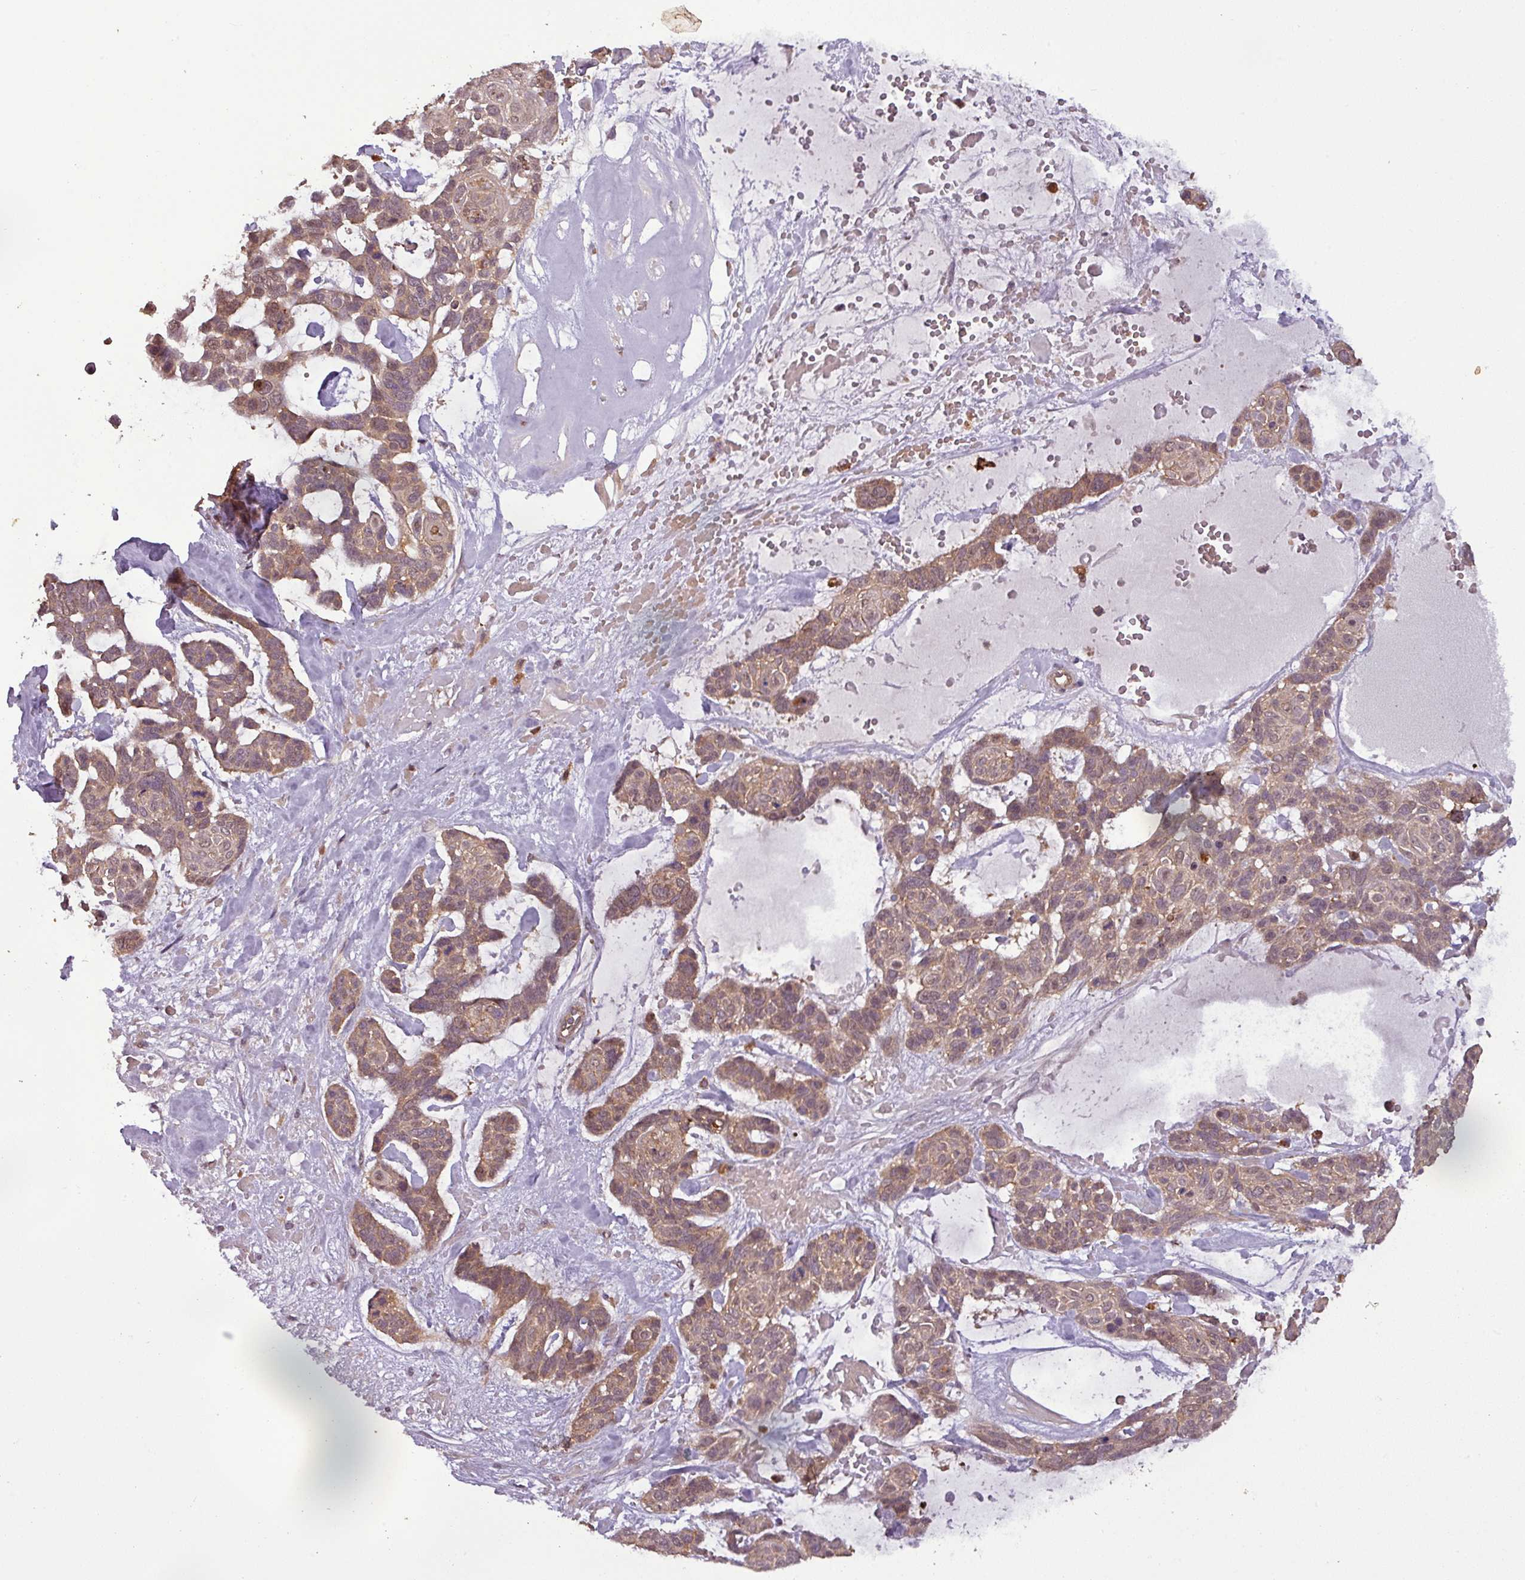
{"staining": {"intensity": "weak", "quantity": ">75%", "location": "cytoplasmic/membranous"}, "tissue": "skin cancer", "cell_type": "Tumor cells", "image_type": "cancer", "snomed": [{"axis": "morphology", "description": "Basal cell carcinoma"}, {"axis": "topography", "description": "Skin"}], "caption": "A brown stain shows weak cytoplasmic/membranous staining of a protein in human skin cancer tumor cells. (brown staining indicates protein expression, while blue staining denotes nuclei).", "gene": "NT5C3A", "patient": {"sex": "male", "age": 88}}